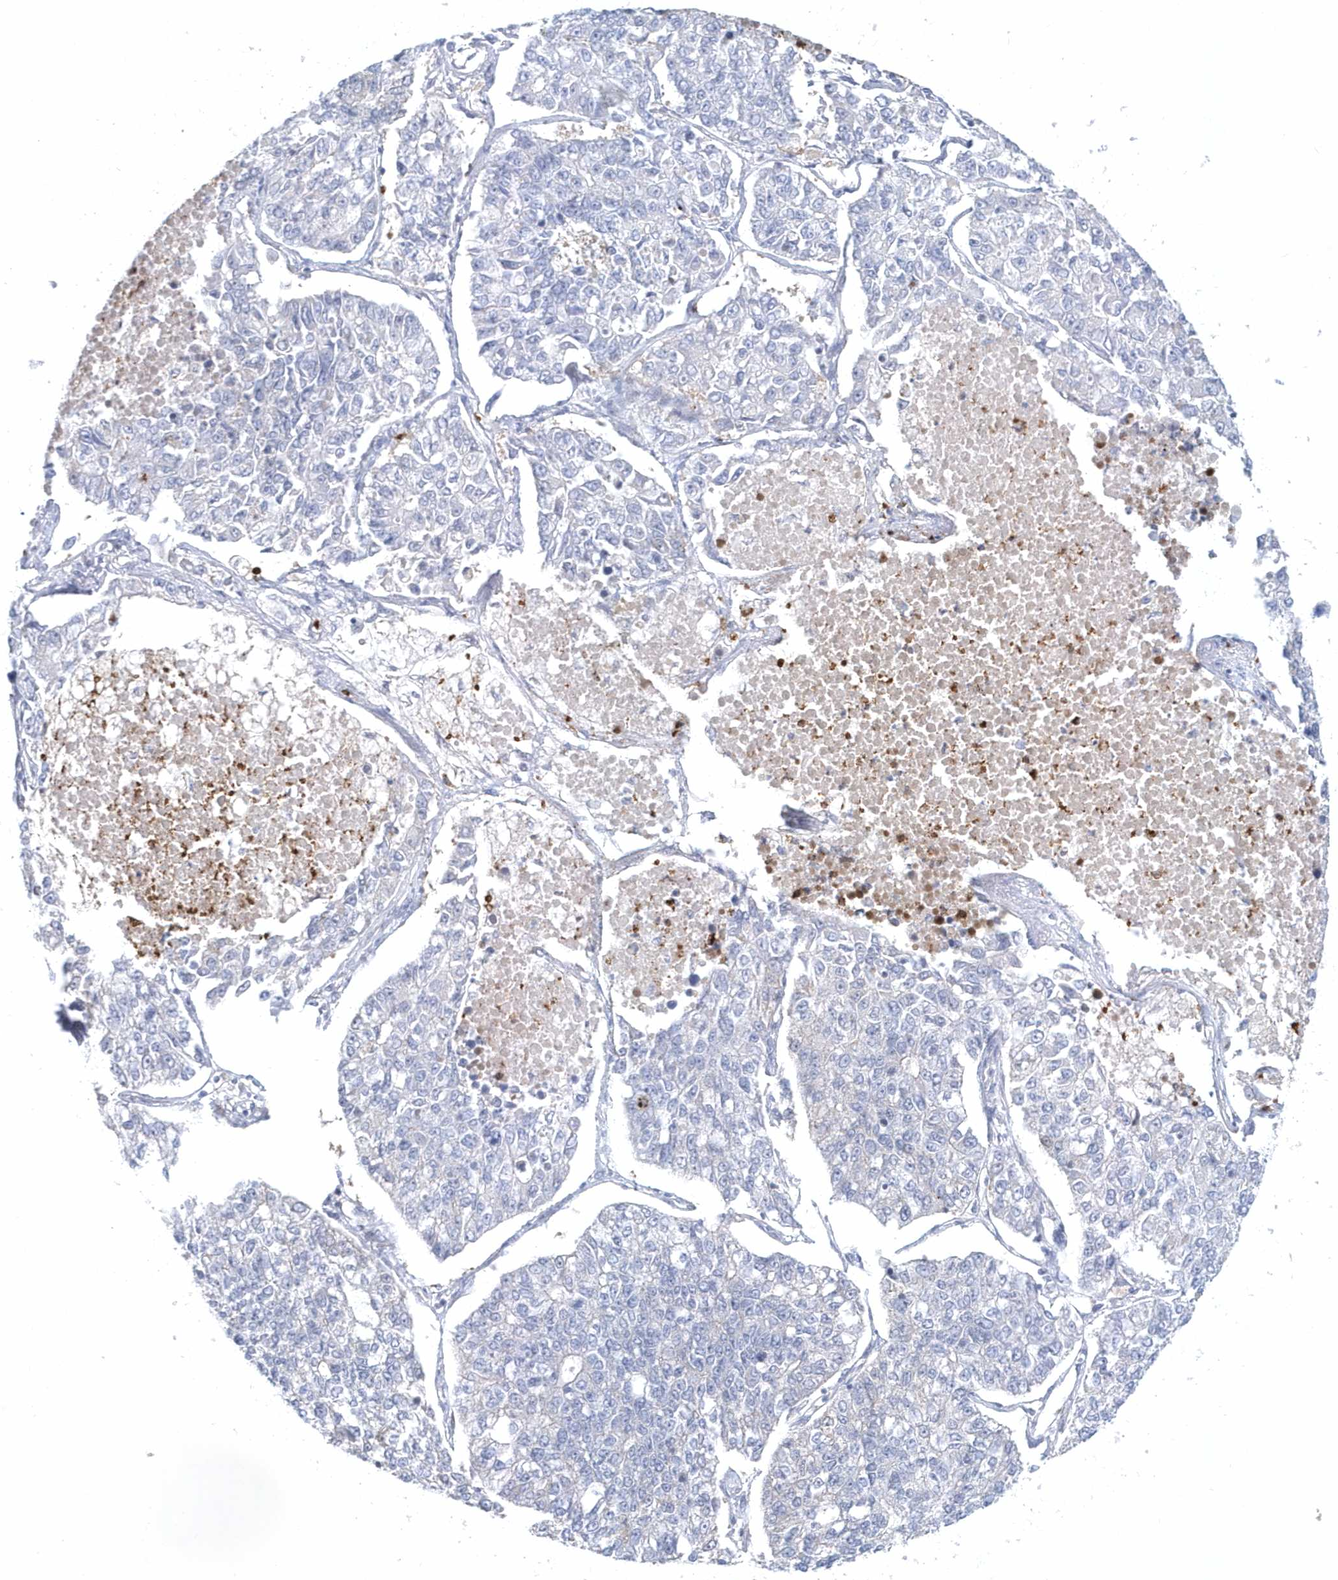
{"staining": {"intensity": "negative", "quantity": "none", "location": "none"}, "tissue": "lung cancer", "cell_type": "Tumor cells", "image_type": "cancer", "snomed": [{"axis": "morphology", "description": "Adenocarcinoma, NOS"}, {"axis": "topography", "description": "Lung"}], "caption": "The photomicrograph shows no significant positivity in tumor cells of lung cancer (adenocarcinoma).", "gene": "RNF7", "patient": {"sex": "male", "age": 49}}